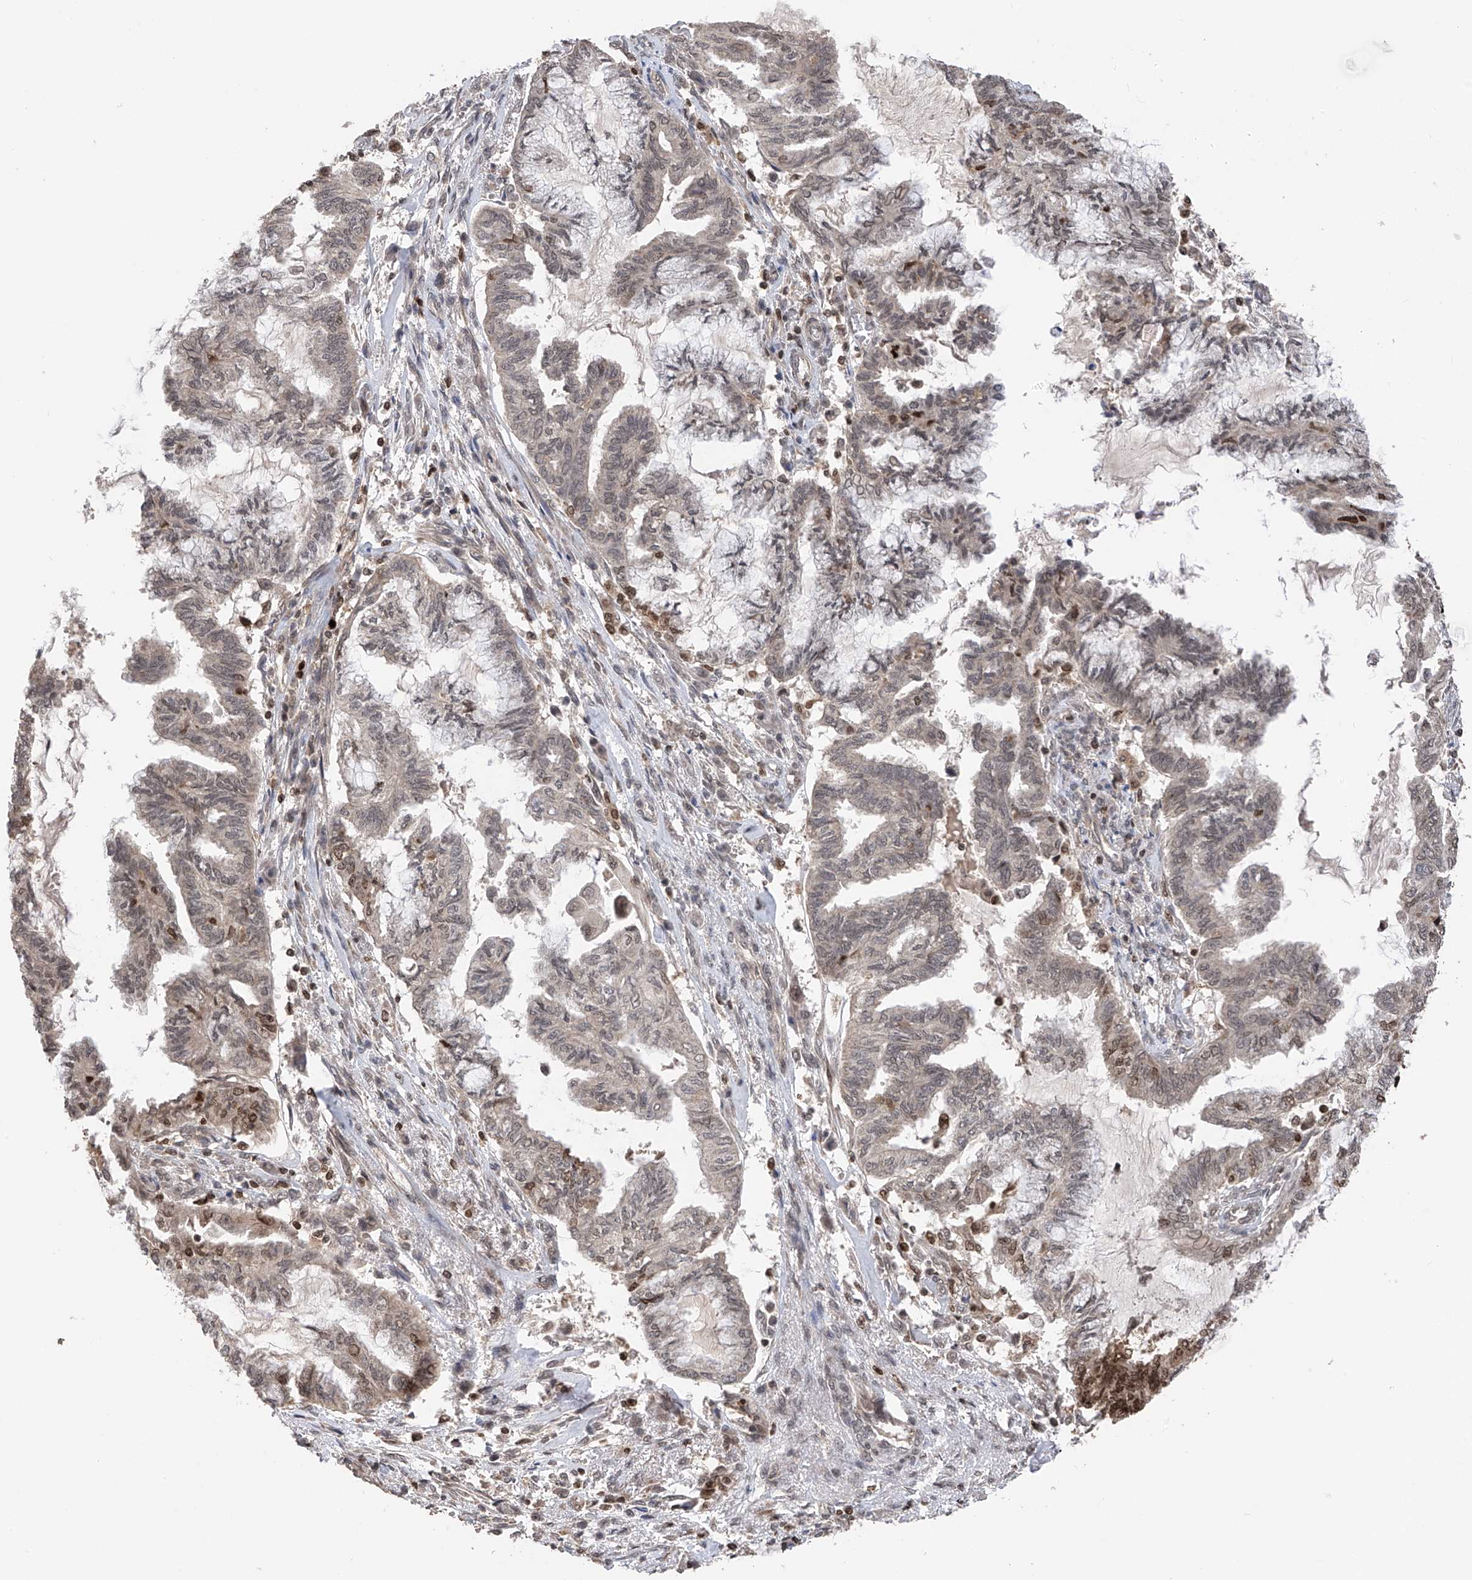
{"staining": {"intensity": "moderate", "quantity": "<25%", "location": "nuclear"}, "tissue": "endometrial cancer", "cell_type": "Tumor cells", "image_type": "cancer", "snomed": [{"axis": "morphology", "description": "Adenocarcinoma, NOS"}, {"axis": "topography", "description": "Endometrium"}], "caption": "IHC of human endometrial adenocarcinoma reveals low levels of moderate nuclear expression in about <25% of tumor cells.", "gene": "DNAJC9", "patient": {"sex": "female", "age": 86}}